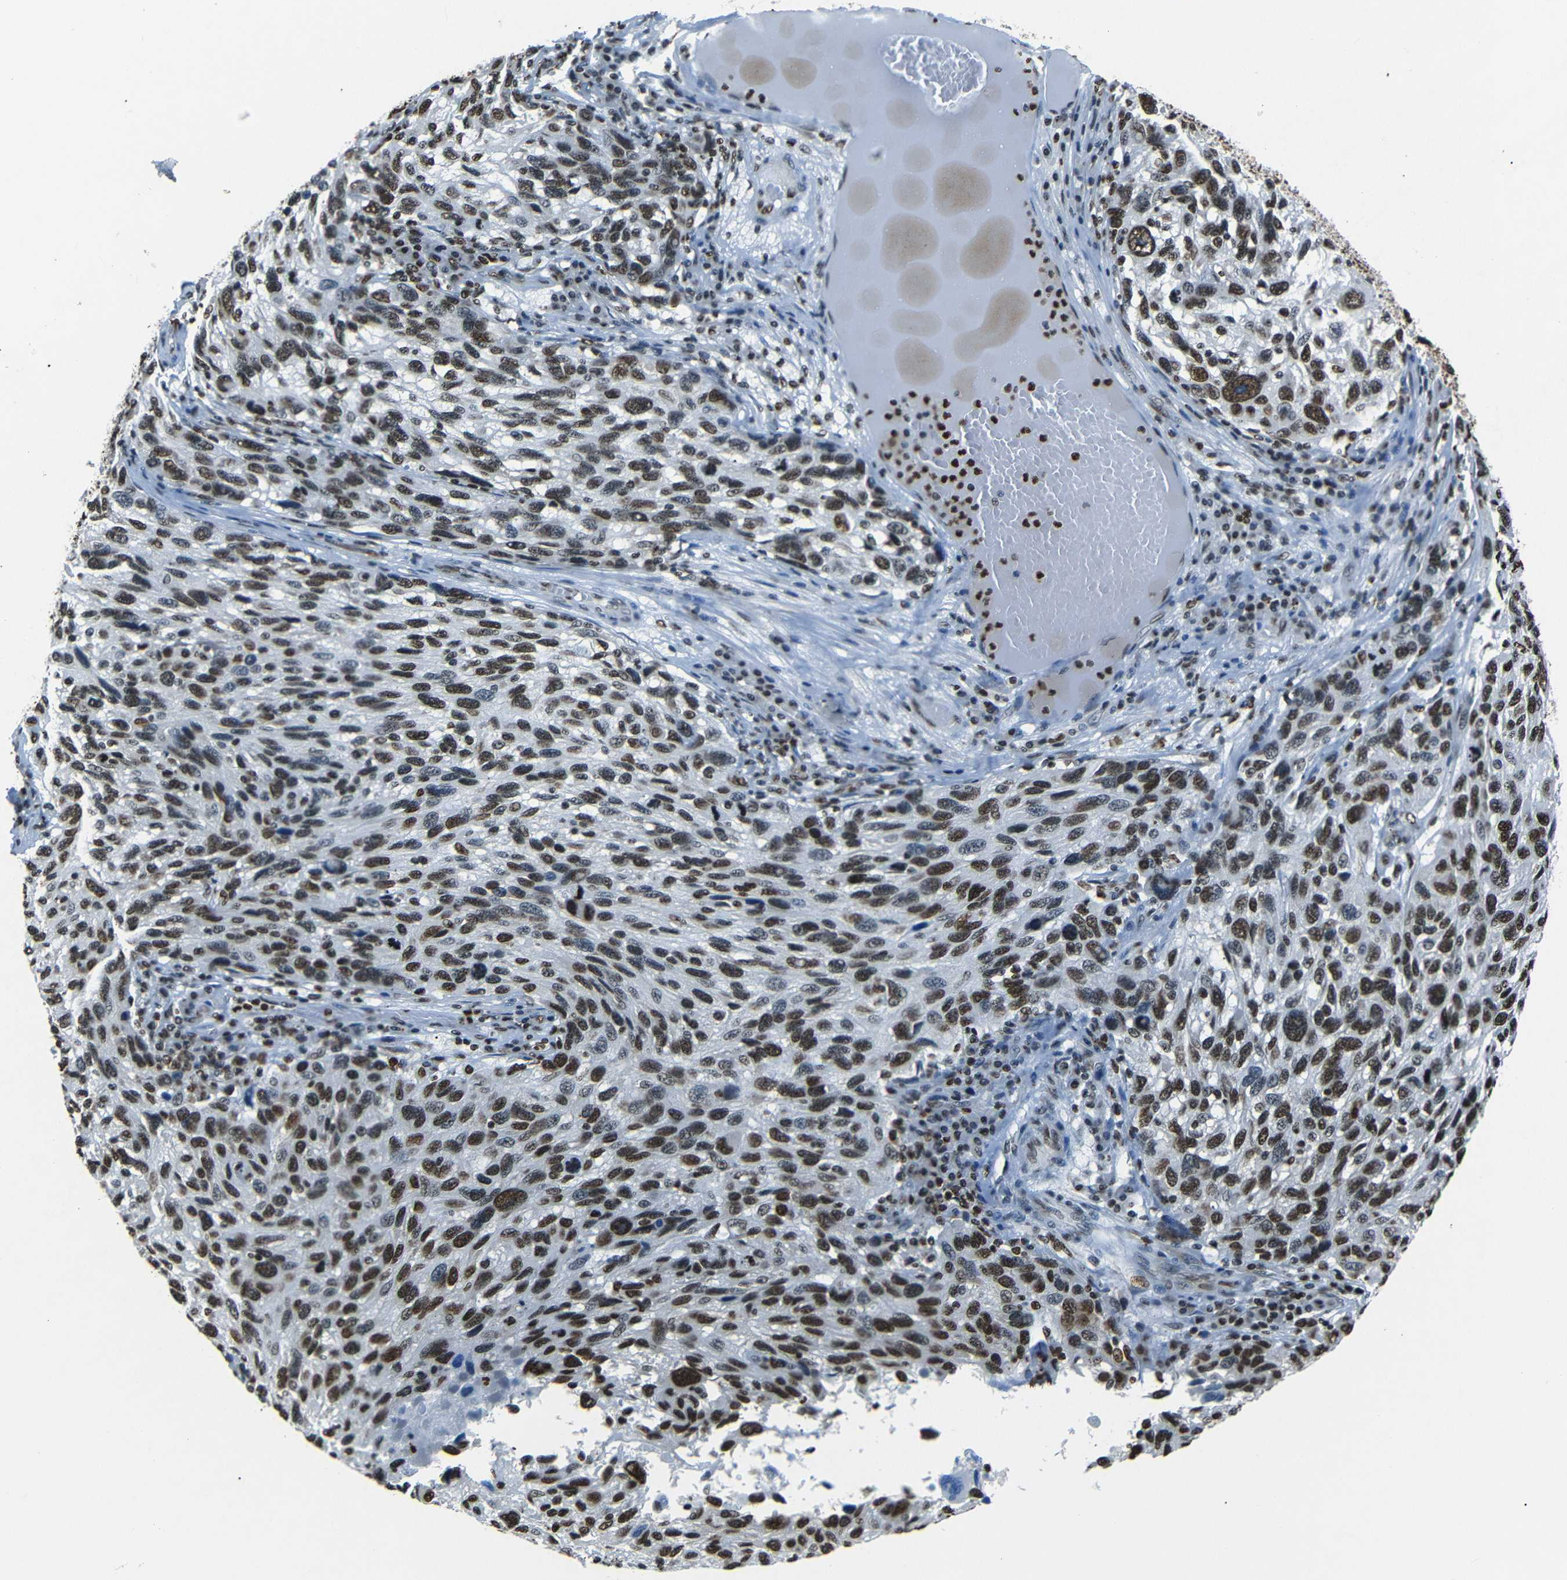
{"staining": {"intensity": "strong", "quantity": ">75%", "location": "nuclear"}, "tissue": "melanoma", "cell_type": "Tumor cells", "image_type": "cancer", "snomed": [{"axis": "morphology", "description": "Malignant melanoma, NOS"}, {"axis": "topography", "description": "Skin"}], "caption": "Immunohistochemistry (IHC) image of neoplastic tissue: human melanoma stained using IHC reveals high levels of strong protein expression localized specifically in the nuclear of tumor cells, appearing as a nuclear brown color.", "gene": "HMGN1", "patient": {"sex": "male", "age": 53}}